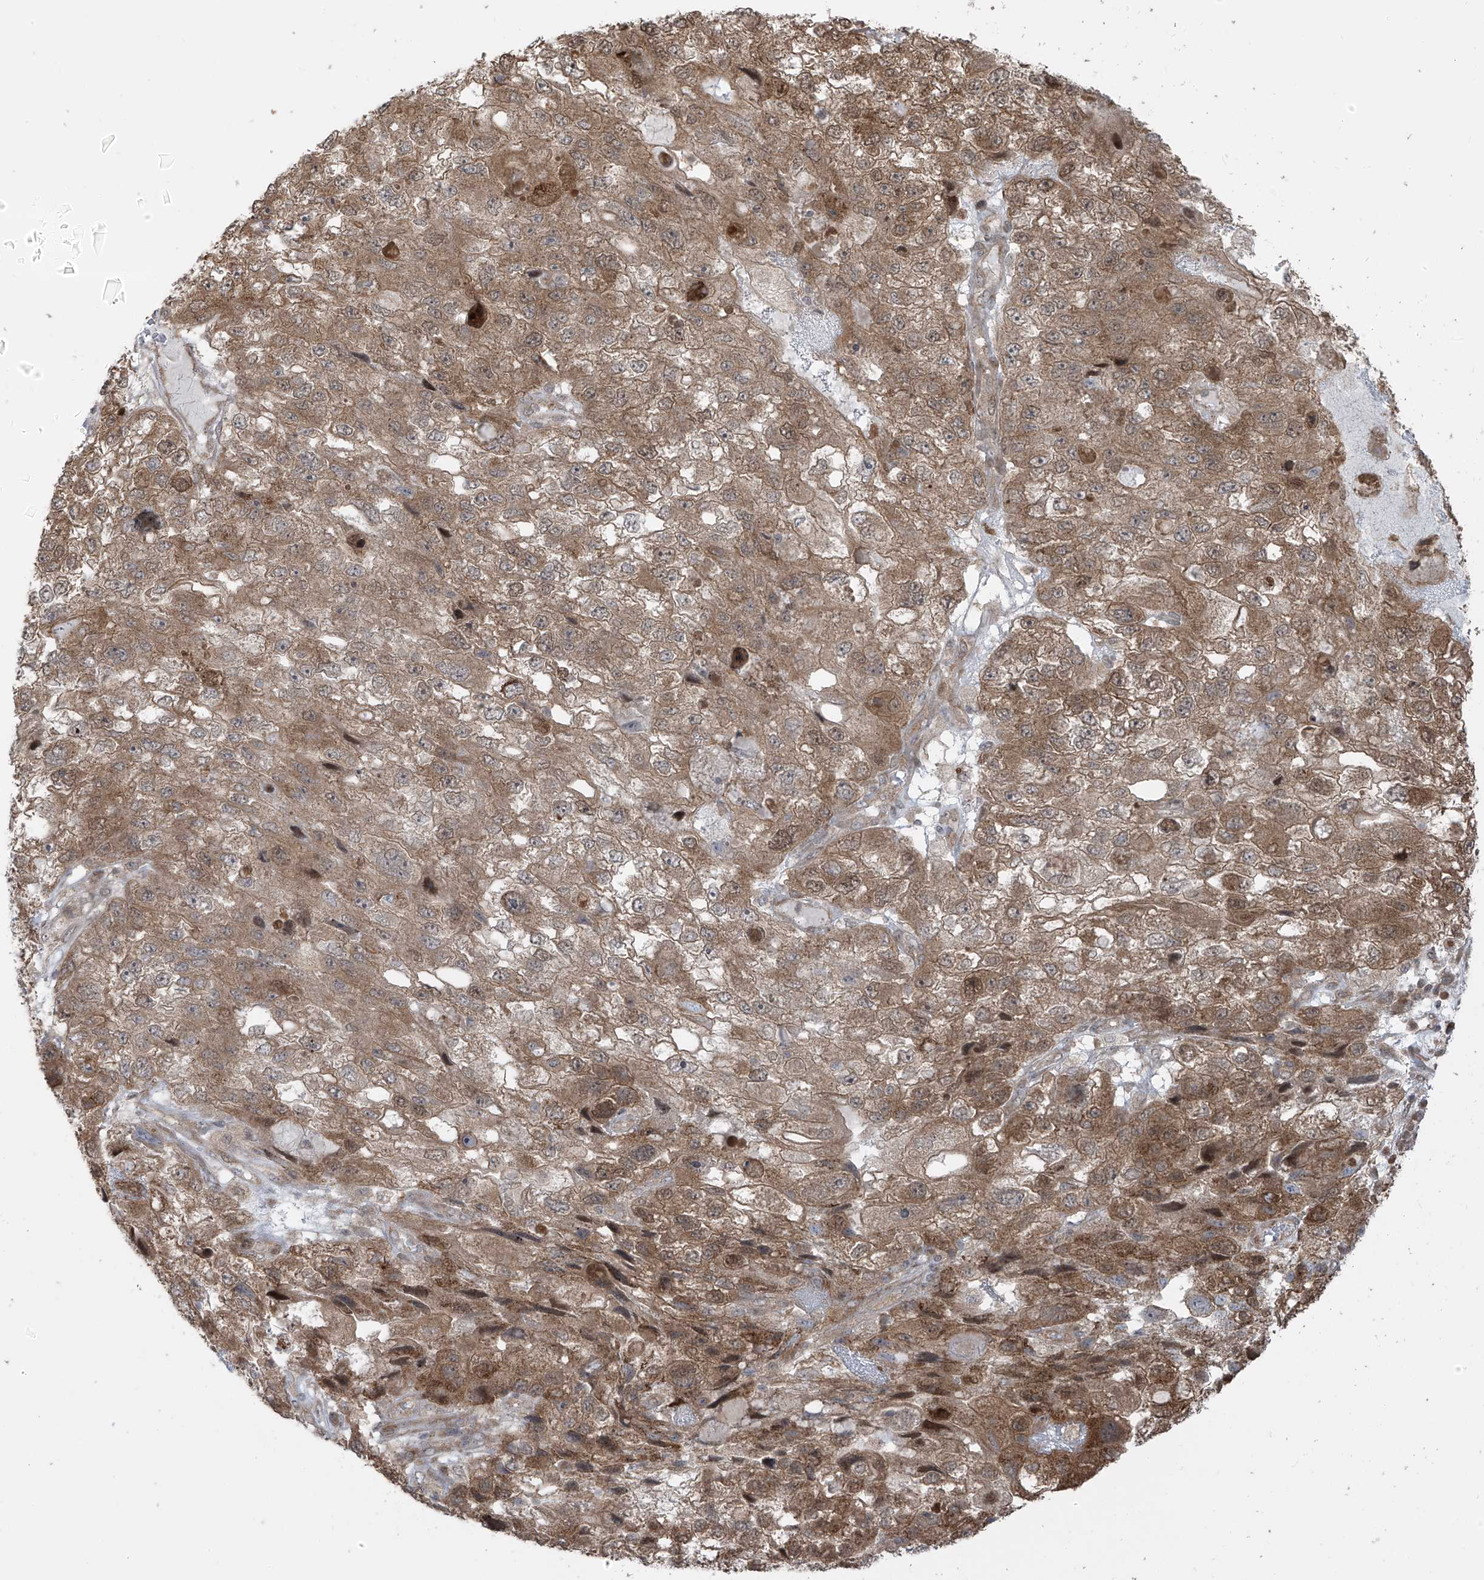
{"staining": {"intensity": "moderate", "quantity": ">75%", "location": "cytoplasmic/membranous"}, "tissue": "endometrial cancer", "cell_type": "Tumor cells", "image_type": "cancer", "snomed": [{"axis": "morphology", "description": "Adenocarcinoma, NOS"}, {"axis": "topography", "description": "Endometrium"}], "caption": "Endometrial cancer (adenocarcinoma) tissue demonstrates moderate cytoplasmic/membranous positivity in about >75% of tumor cells, visualized by immunohistochemistry. Nuclei are stained in blue.", "gene": "PDE11A", "patient": {"sex": "female", "age": 49}}